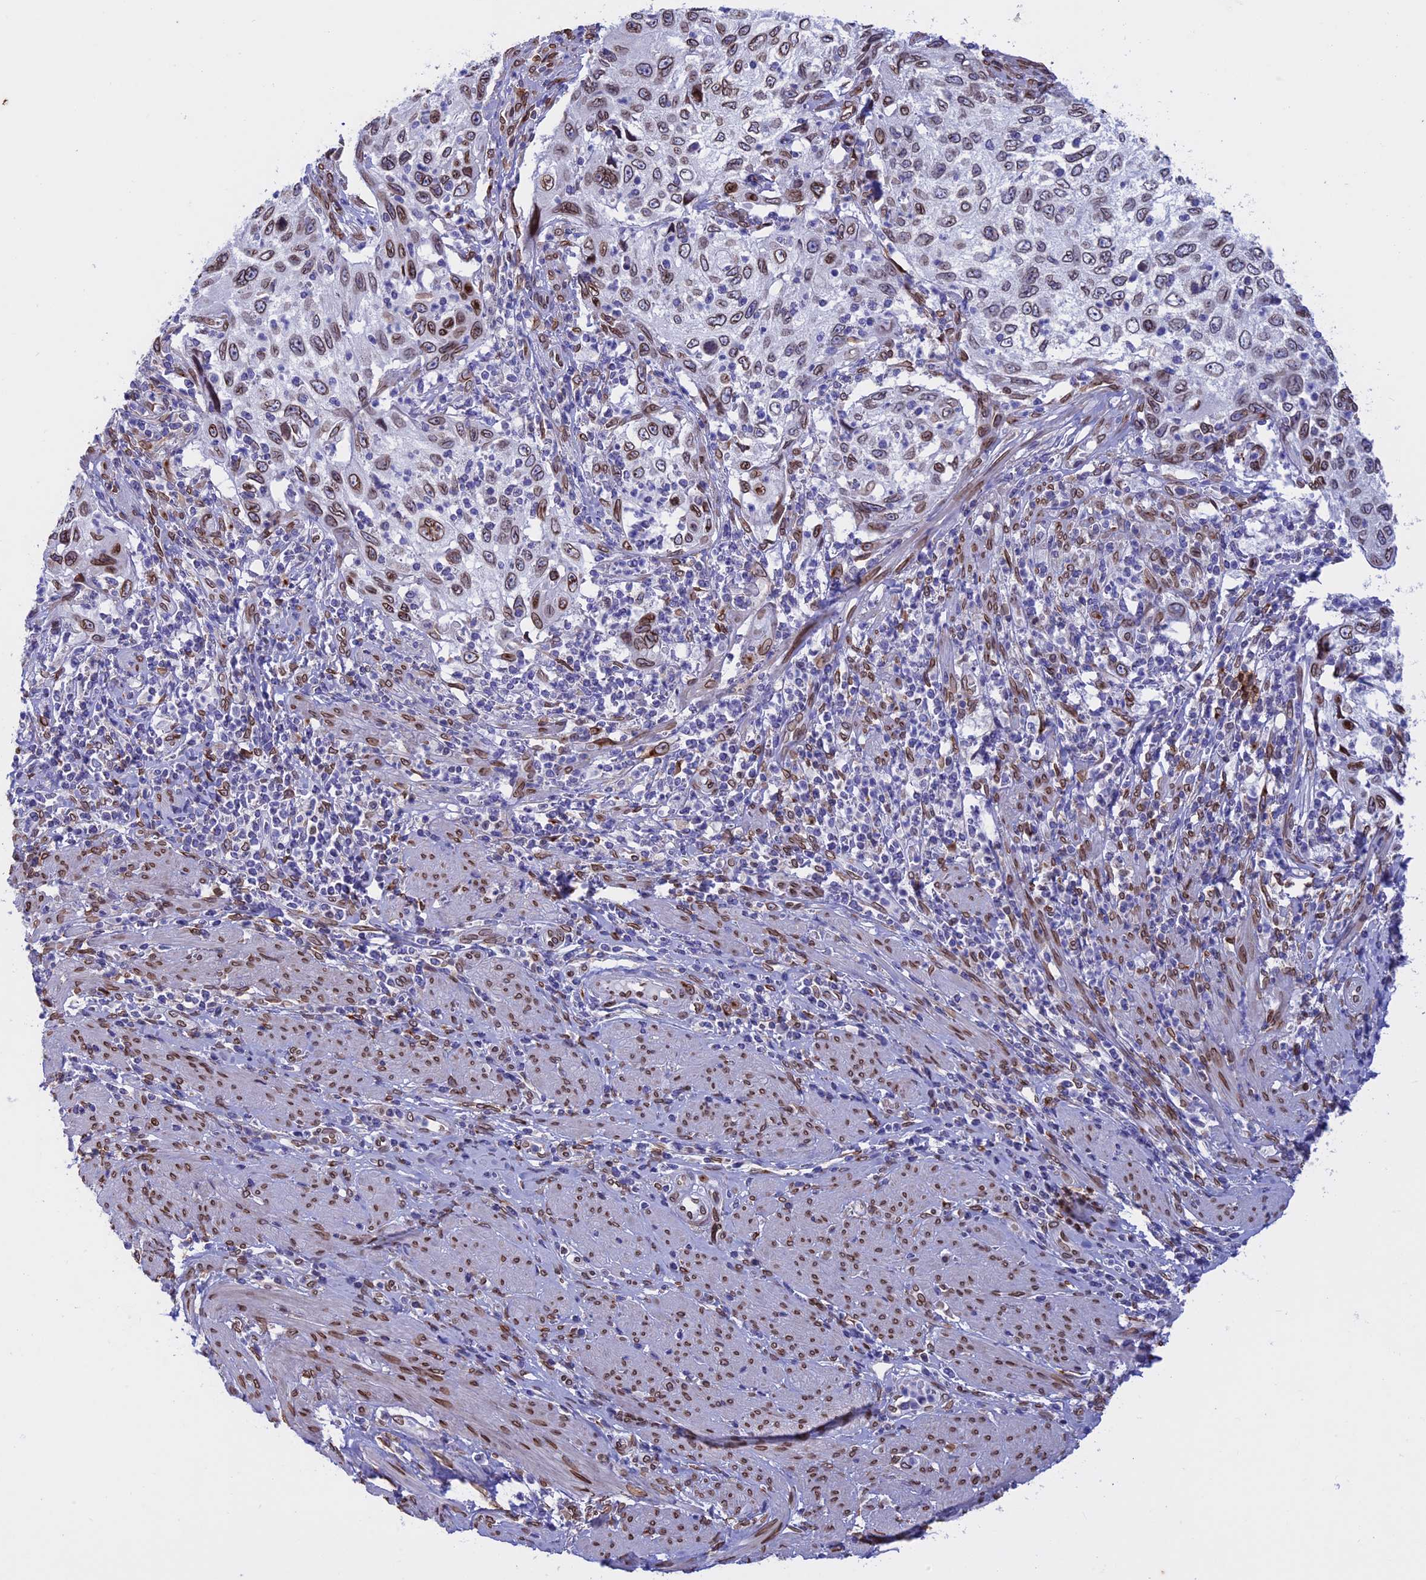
{"staining": {"intensity": "moderate", "quantity": "25%-75%", "location": "cytoplasmic/membranous,nuclear"}, "tissue": "cervical cancer", "cell_type": "Tumor cells", "image_type": "cancer", "snomed": [{"axis": "morphology", "description": "Squamous cell carcinoma, NOS"}, {"axis": "topography", "description": "Cervix"}], "caption": "Human squamous cell carcinoma (cervical) stained with a brown dye exhibits moderate cytoplasmic/membranous and nuclear positive staining in approximately 25%-75% of tumor cells.", "gene": "TMPRSS7", "patient": {"sex": "female", "age": 70}}